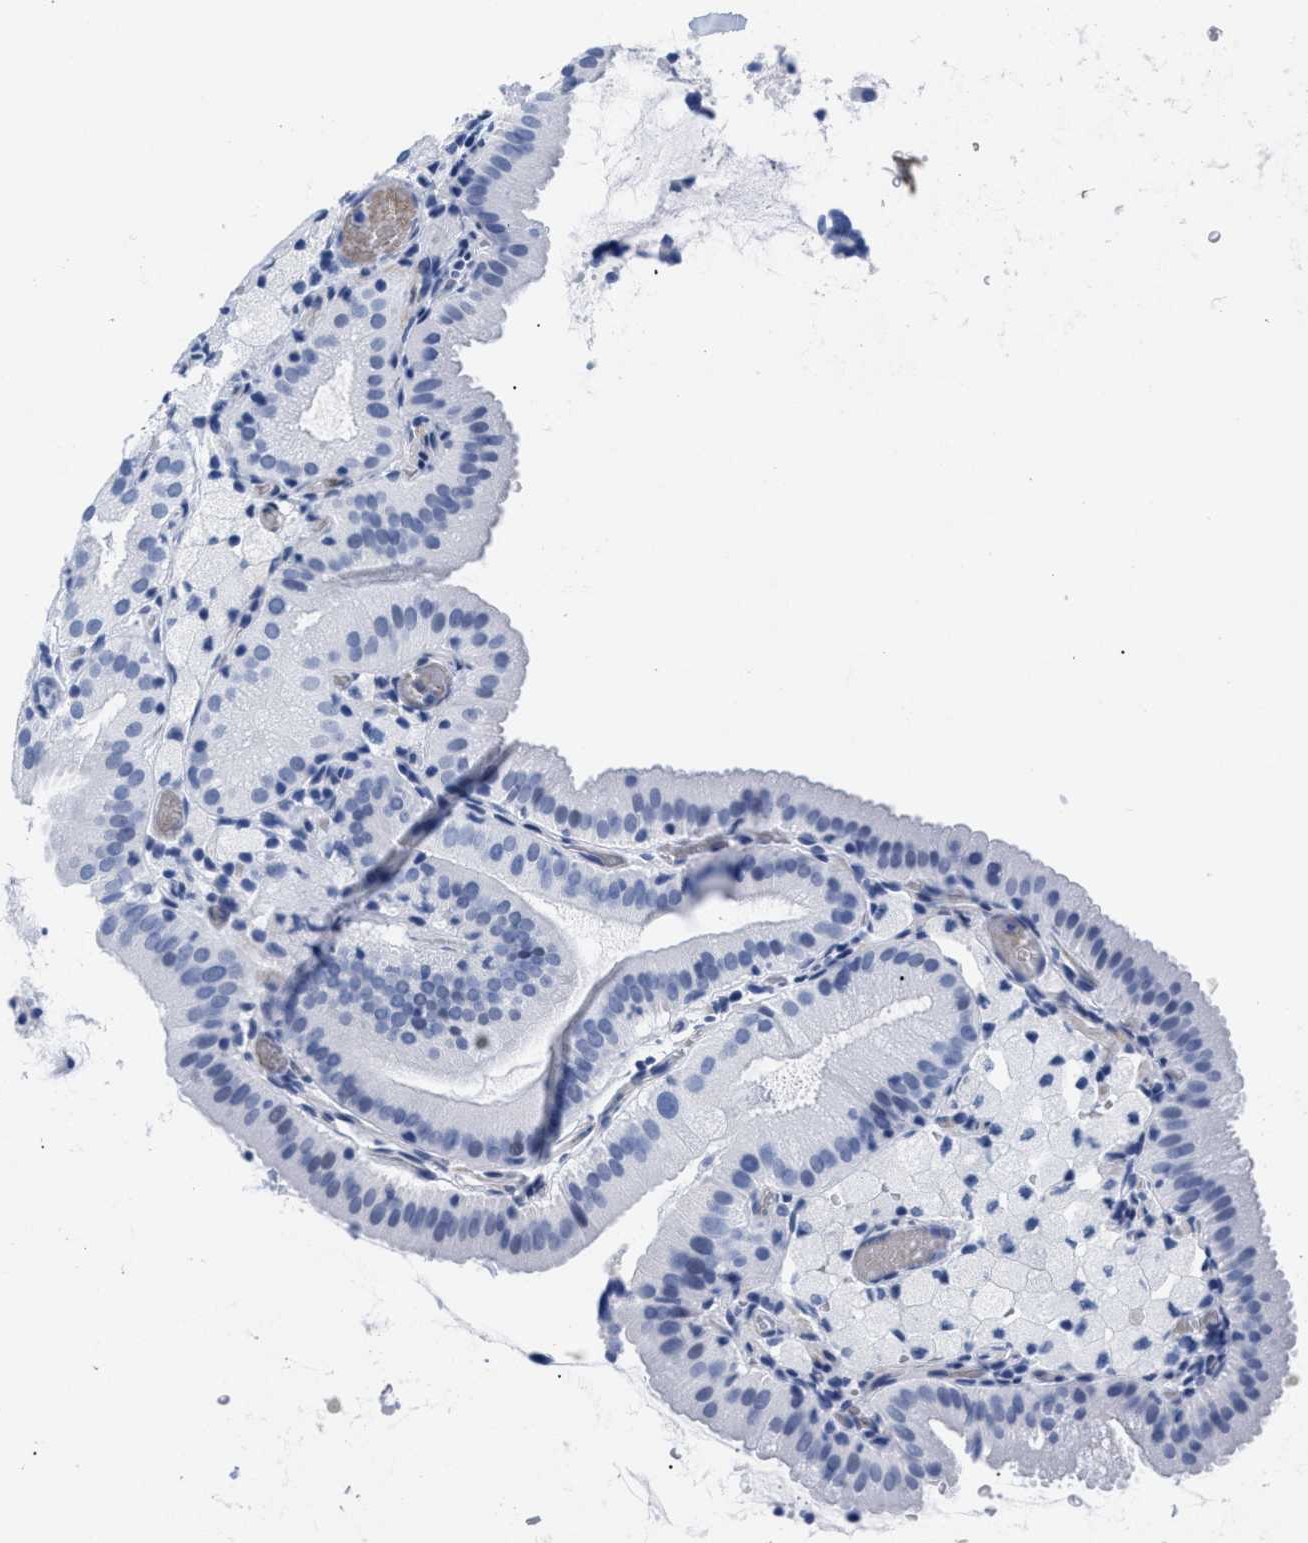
{"staining": {"intensity": "negative", "quantity": "none", "location": "none"}, "tissue": "gallbladder", "cell_type": "Glandular cells", "image_type": "normal", "snomed": [{"axis": "morphology", "description": "Normal tissue, NOS"}, {"axis": "topography", "description": "Gallbladder"}], "caption": "Immunohistochemical staining of unremarkable gallbladder exhibits no significant positivity in glandular cells.", "gene": "DUSP26", "patient": {"sex": "male", "age": 54}}